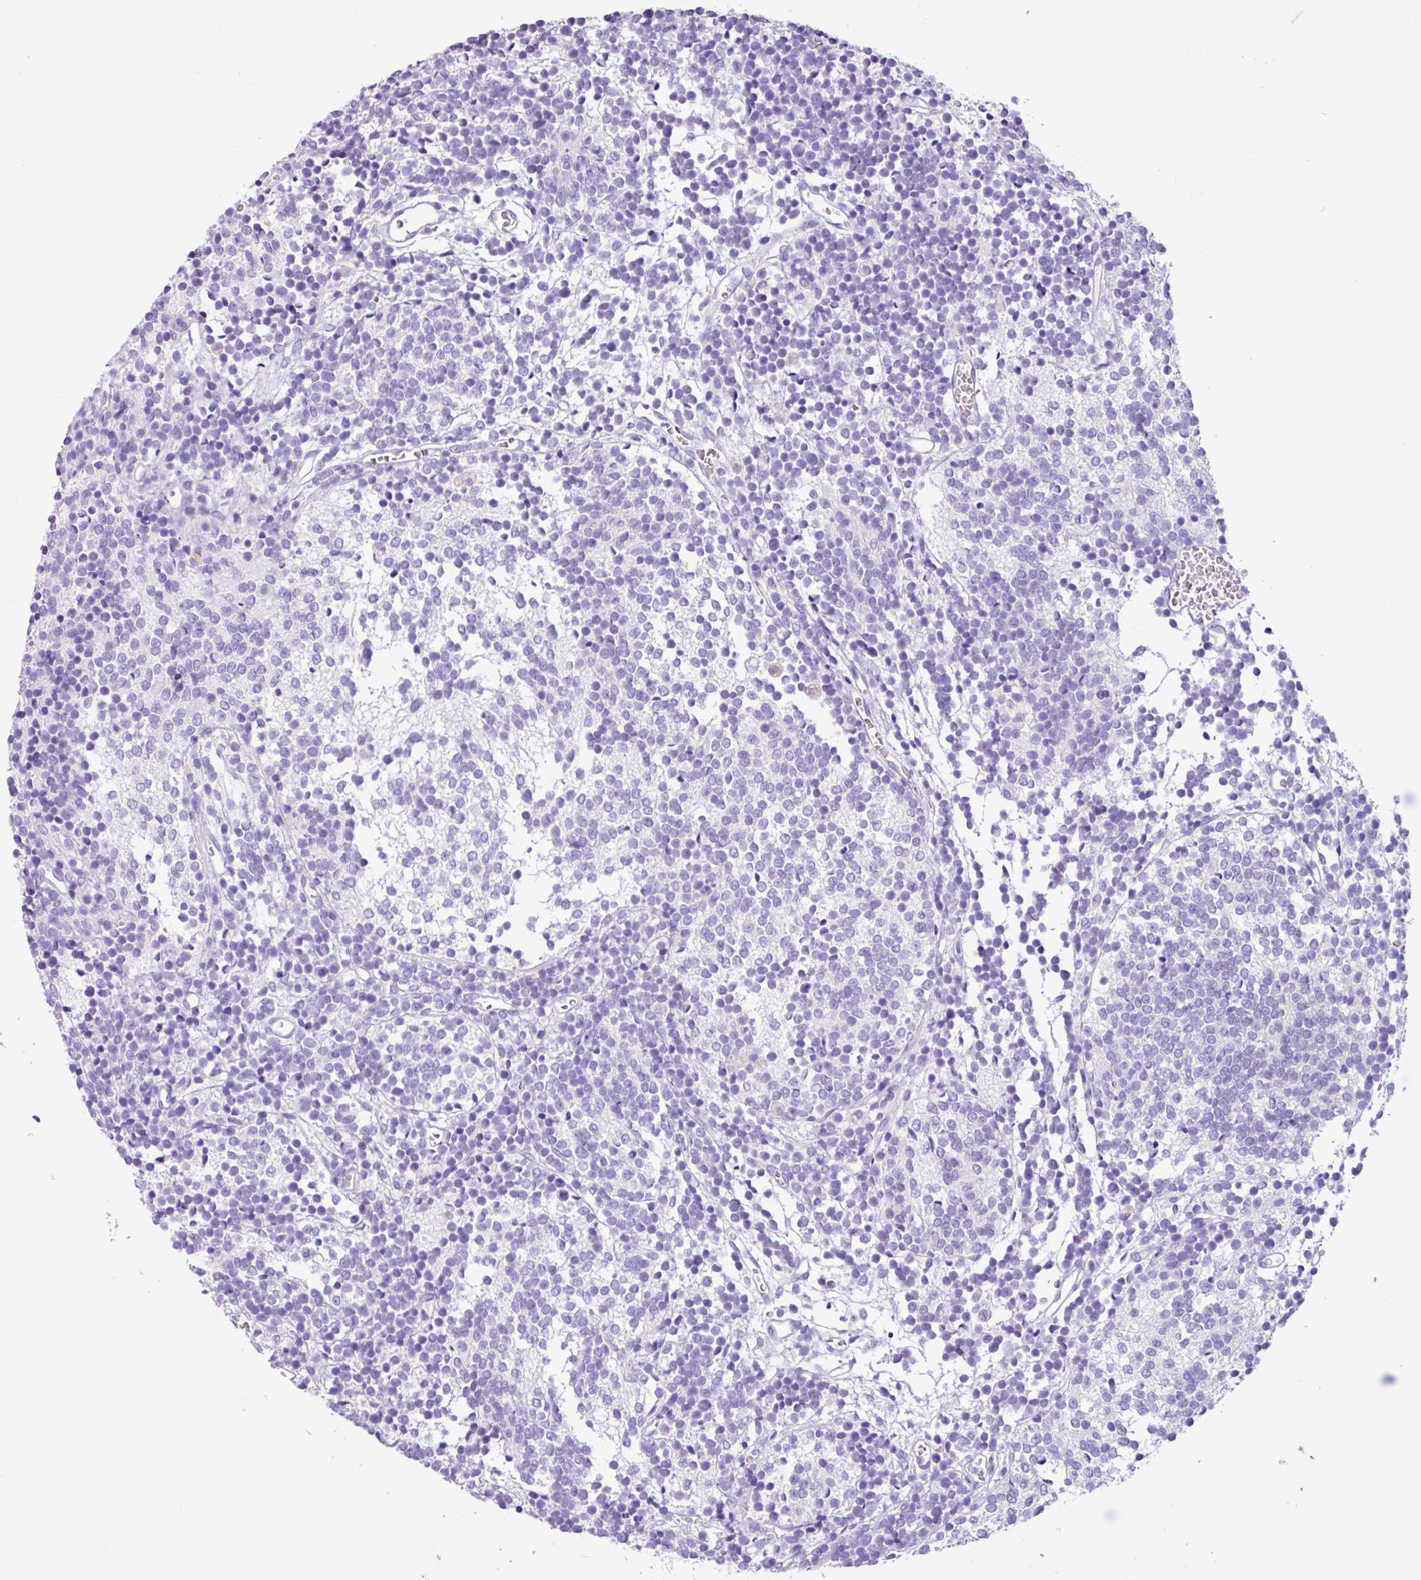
{"staining": {"intensity": "negative", "quantity": "none", "location": "none"}, "tissue": "glioma", "cell_type": "Tumor cells", "image_type": "cancer", "snomed": [{"axis": "morphology", "description": "Glioma, malignant, Low grade"}, {"axis": "topography", "description": "Brain"}], "caption": "The photomicrograph shows no significant staining in tumor cells of malignant glioma (low-grade).", "gene": "AGO3", "patient": {"sex": "female", "age": 1}}